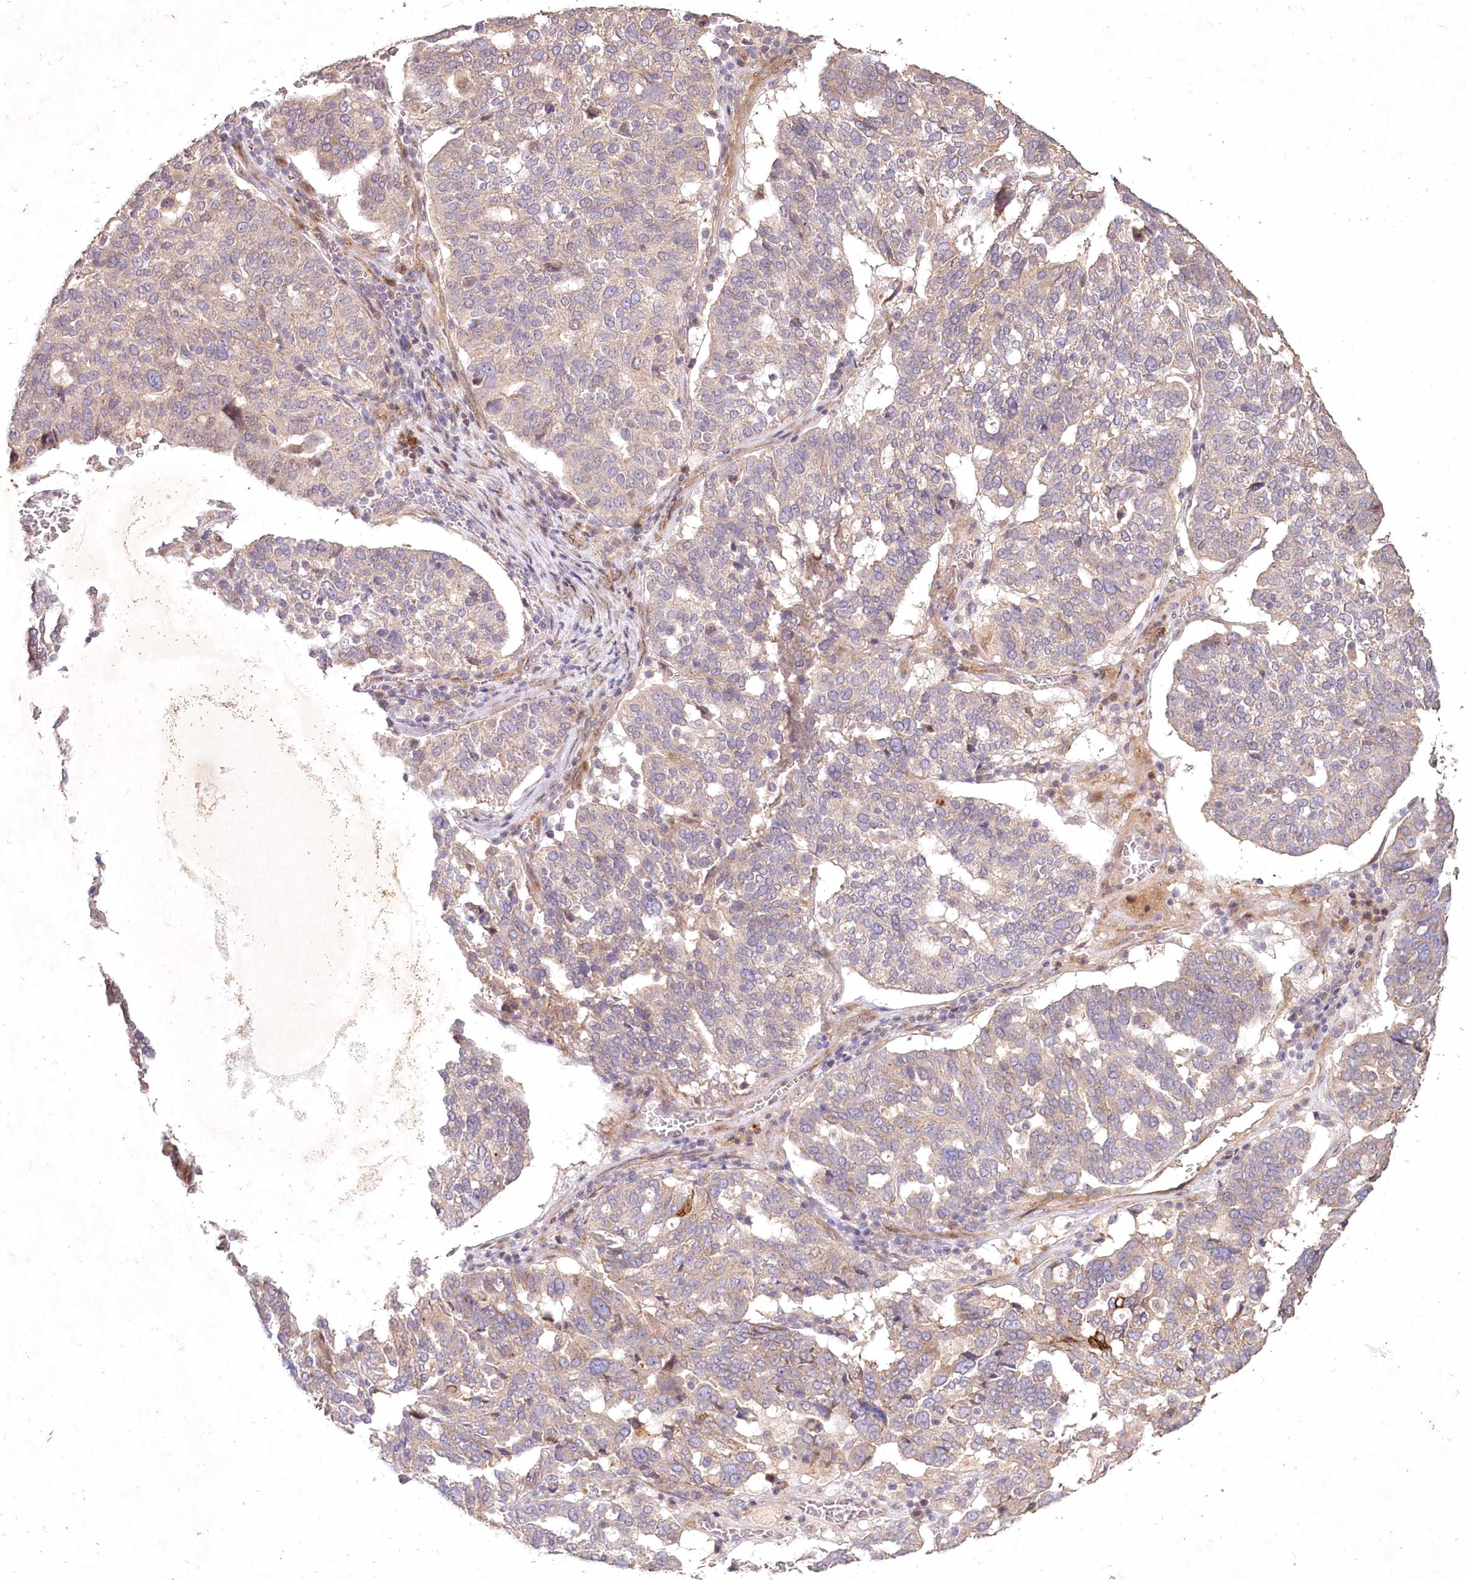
{"staining": {"intensity": "weak", "quantity": "25%-75%", "location": "cytoplasmic/membranous"}, "tissue": "ovarian cancer", "cell_type": "Tumor cells", "image_type": "cancer", "snomed": [{"axis": "morphology", "description": "Cystadenocarcinoma, serous, NOS"}, {"axis": "topography", "description": "Ovary"}], "caption": "Protein staining of ovarian serous cystadenocarcinoma tissue exhibits weak cytoplasmic/membranous staining in about 25%-75% of tumor cells. The staining is performed using DAB brown chromogen to label protein expression. The nuclei are counter-stained blue using hematoxylin.", "gene": "IRAK1BP1", "patient": {"sex": "female", "age": 59}}